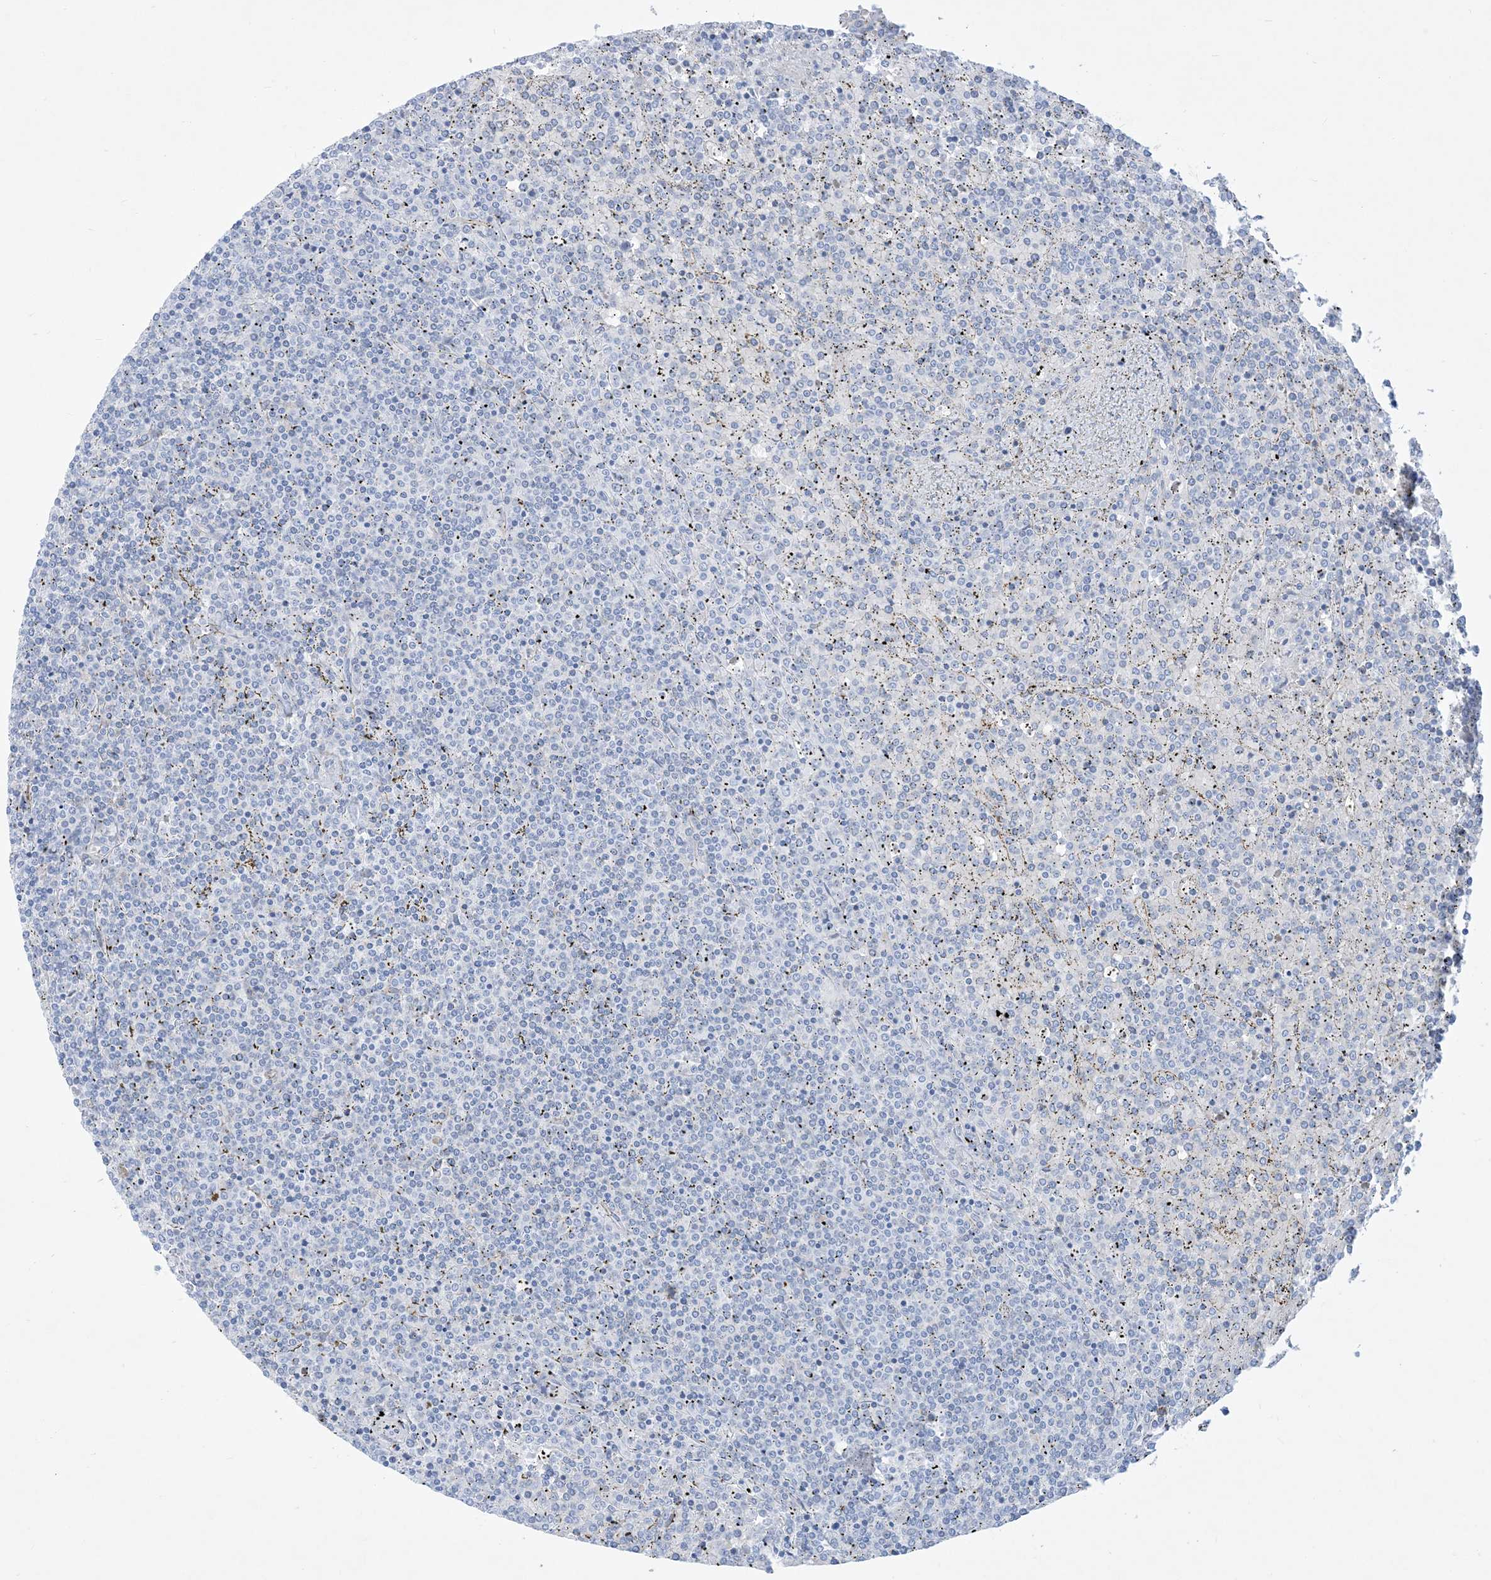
{"staining": {"intensity": "negative", "quantity": "none", "location": "none"}, "tissue": "lymphoma", "cell_type": "Tumor cells", "image_type": "cancer", "snomed": [{"axis": "morphology", "description": "Malignant lymphoma, non-Hodgkin's type, Low grade"}, {"axis": "topography", "description": "Spleen"}], "caption": "A histopathology image of human malignant lymphoma, non-Hodgkin's type (low-grade) is negative for staining in tumor cells. The staining was performed using DAB to visualize the protein expression in brown, while the nuclei were stained in blue with hematoxylin (Magnification: 20x).", "gene": "B3GNT7", "patient": {"sex": "female", "age": 19}}